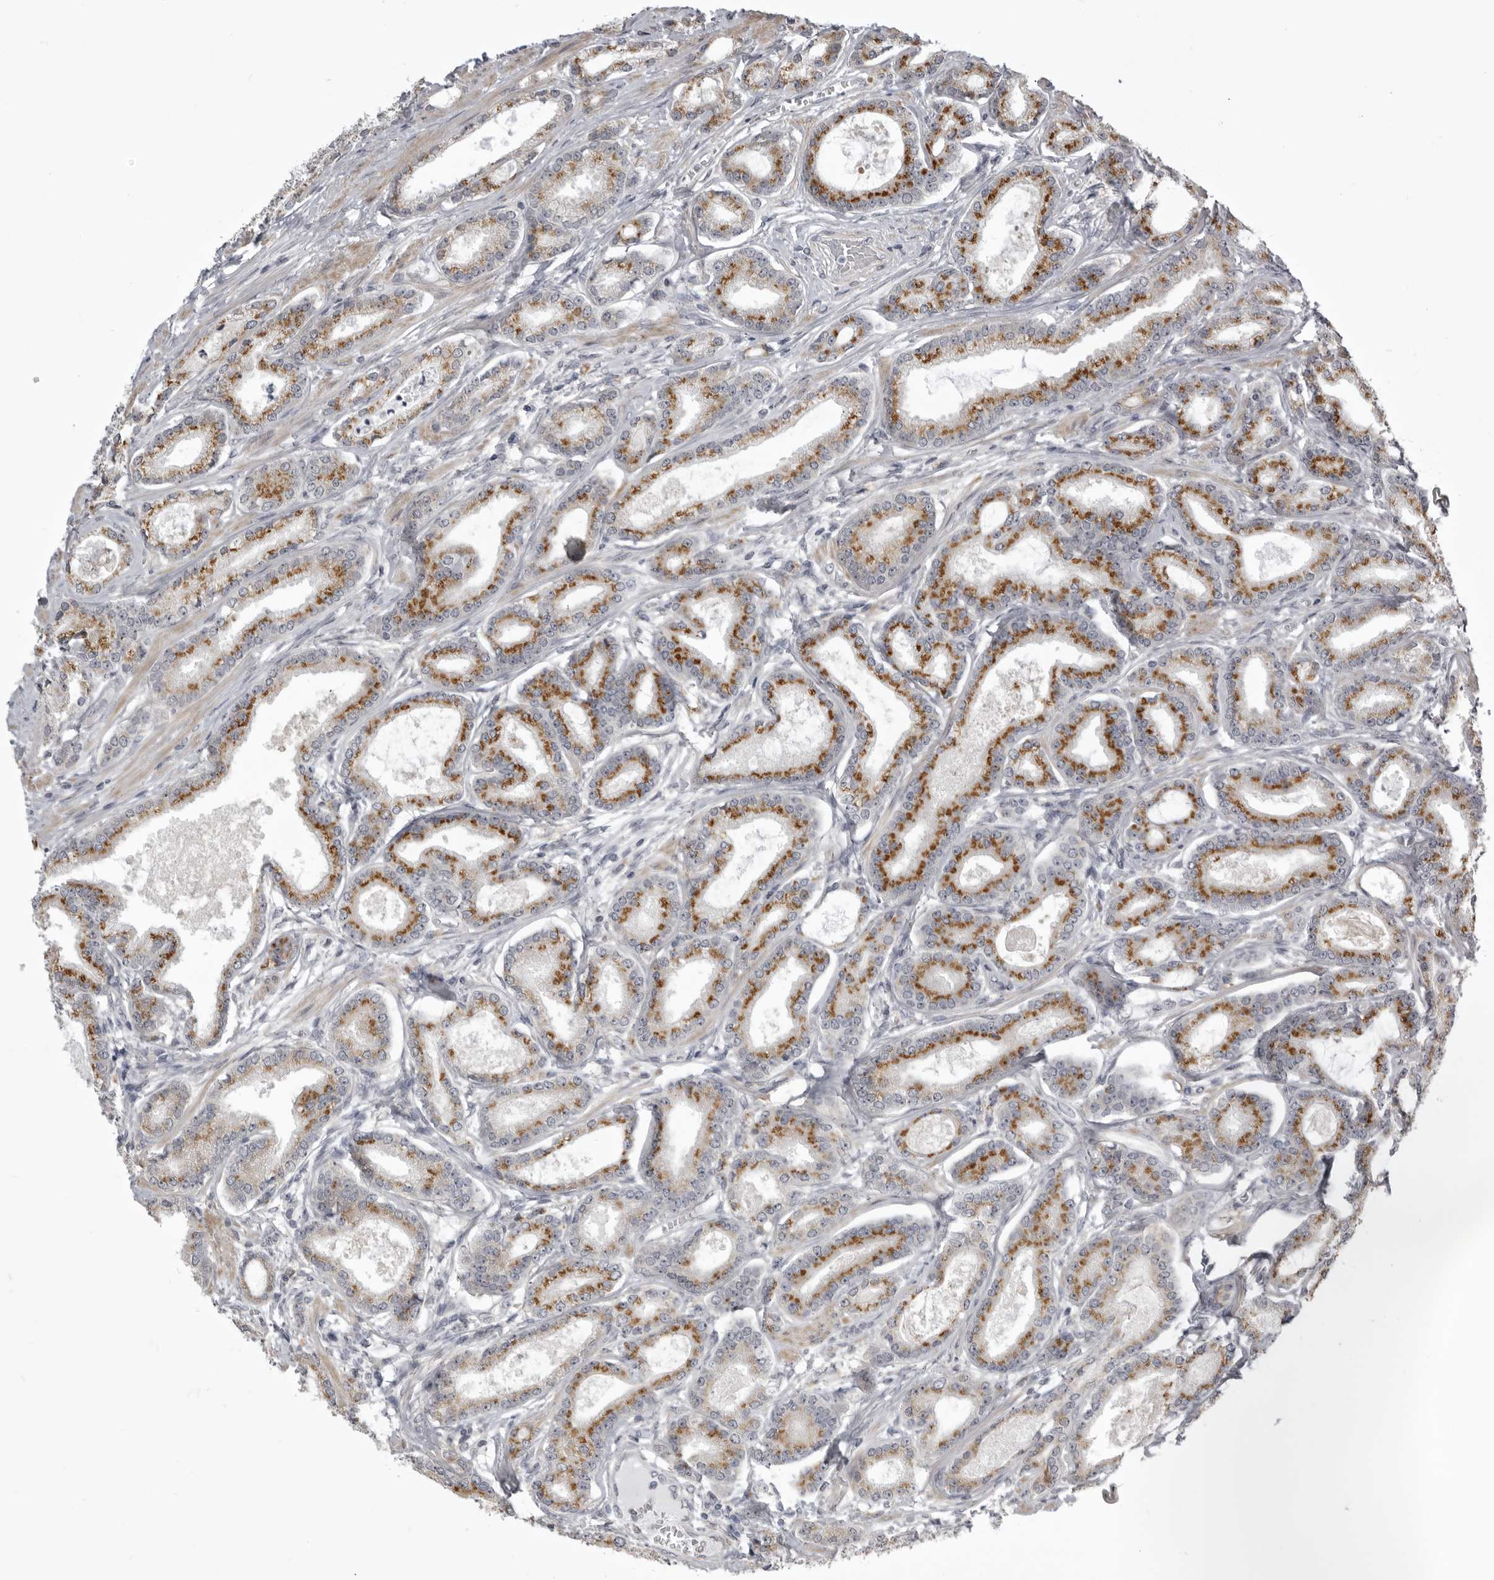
{"staining": {"intensity": "moderate", "quantity": ">75%", "location": "cytoplasmic/membranous"}, "tissue": "prostate cancer", "cell_type": "Tumor cells", "image_type": "cancer", "snomed": [{"axis": "morphology", "description": "Adenocarcinoma, Low grade"}, {"axis": "topography", "description": "Prostate"}], "caption": "This photomicrograph demonstrates immunohistochemistry (IHC) staining of prostate cancer, with medium moderate cytoplasmic/membranous positivity in about >75% of tumor cells.", "gene": "NCEH1", "patient": {"sex": "male", "age": 60}}